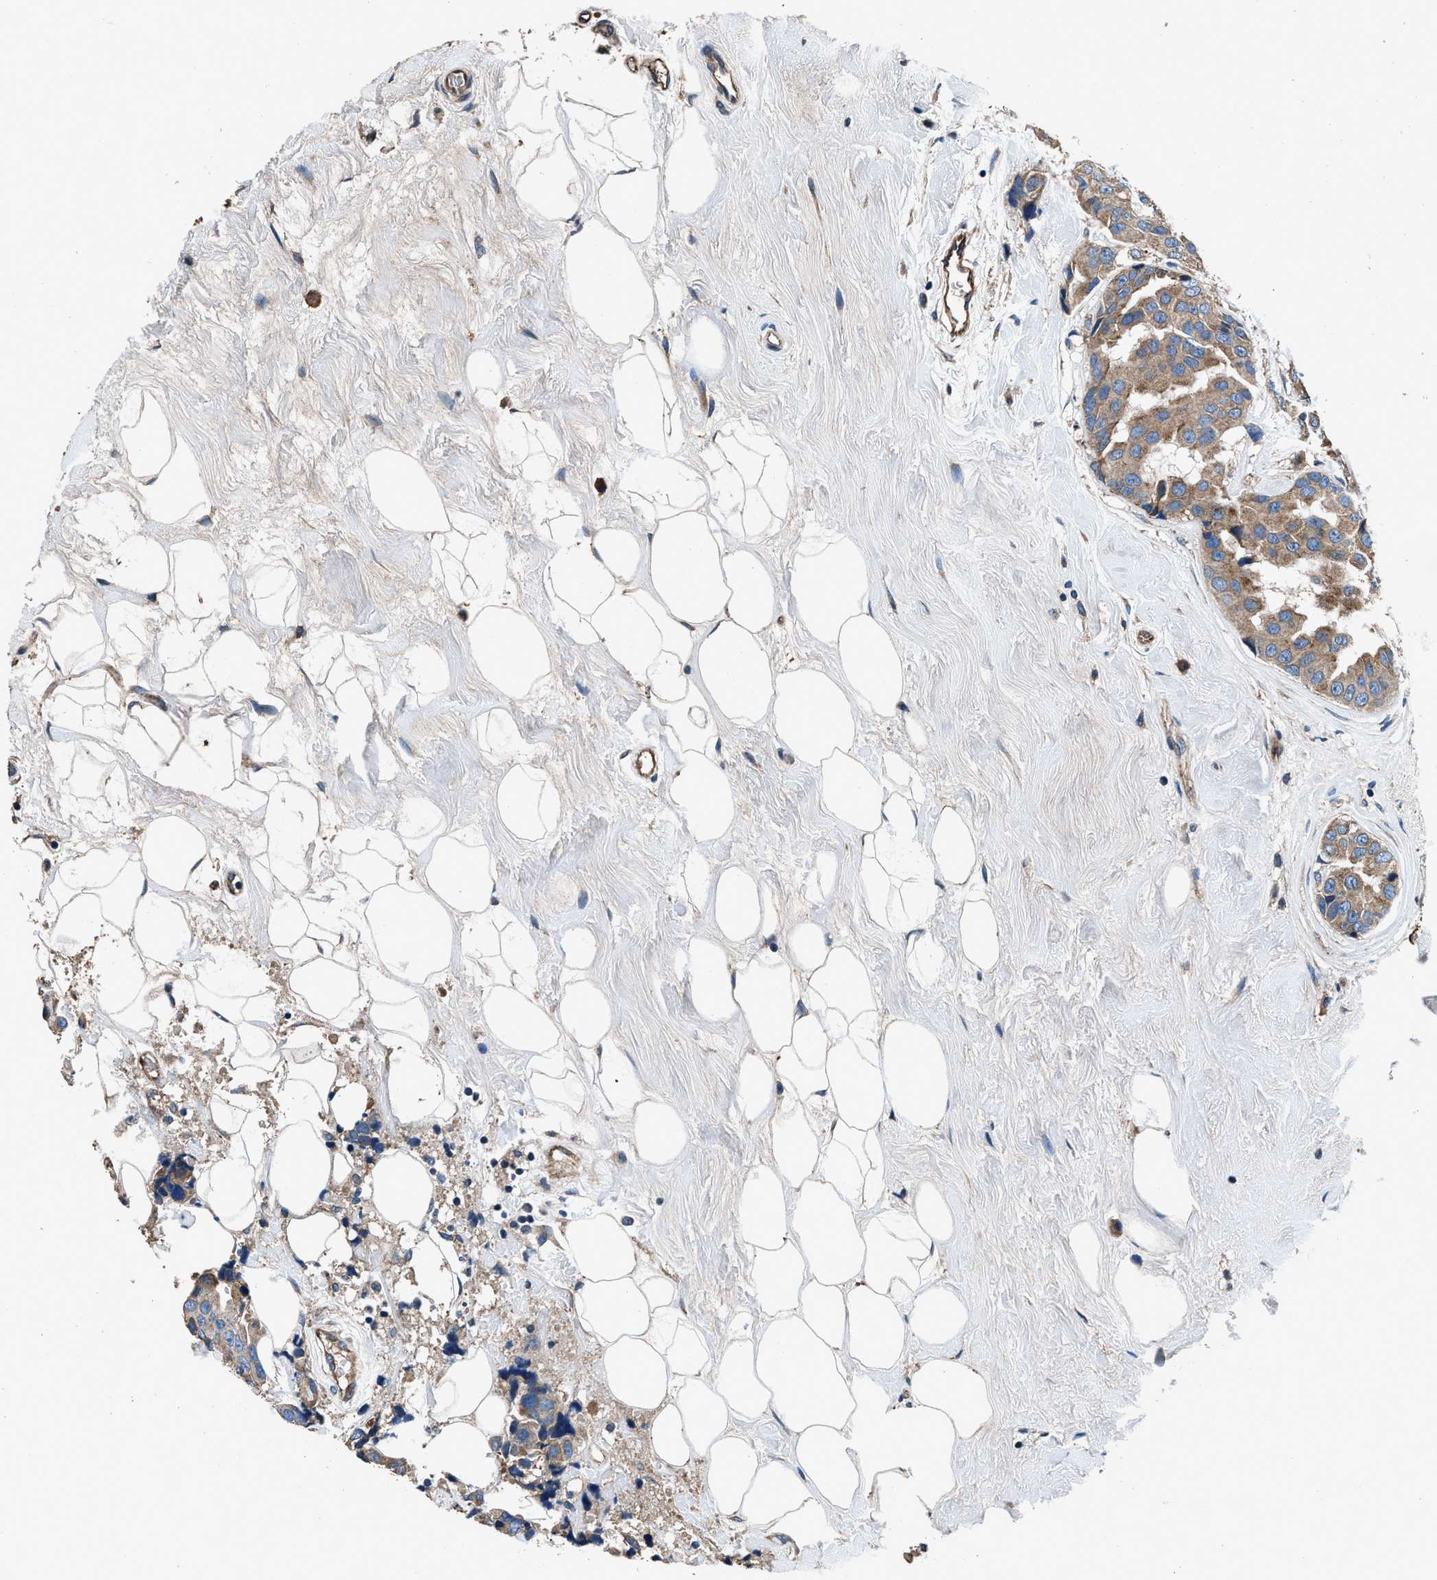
{"staining": {"intensity": "moderate", "quantity": ">75%", "location": "cytoplasmic/membranous"}, "tissue": "breast cancer", "cell_type": "Tumor cells", "image_type": "cancer", "snomed": [{"axis": "morphology", "description": "Normal tissue, NOS"}, {"axis": "morphology", "description": "Duct carcinoma"}, {"axis": "topography", "description": "Breast"}], "caption": "IHC (DAB) staining of breast cancer (infiltrating ductal carcinoma) displays moderate cytoplasmic/membranous protein positivity in about >75% of tumor cells.", "gene": "DHRS7B", "patient": {"sex": "female", "age": 39}}